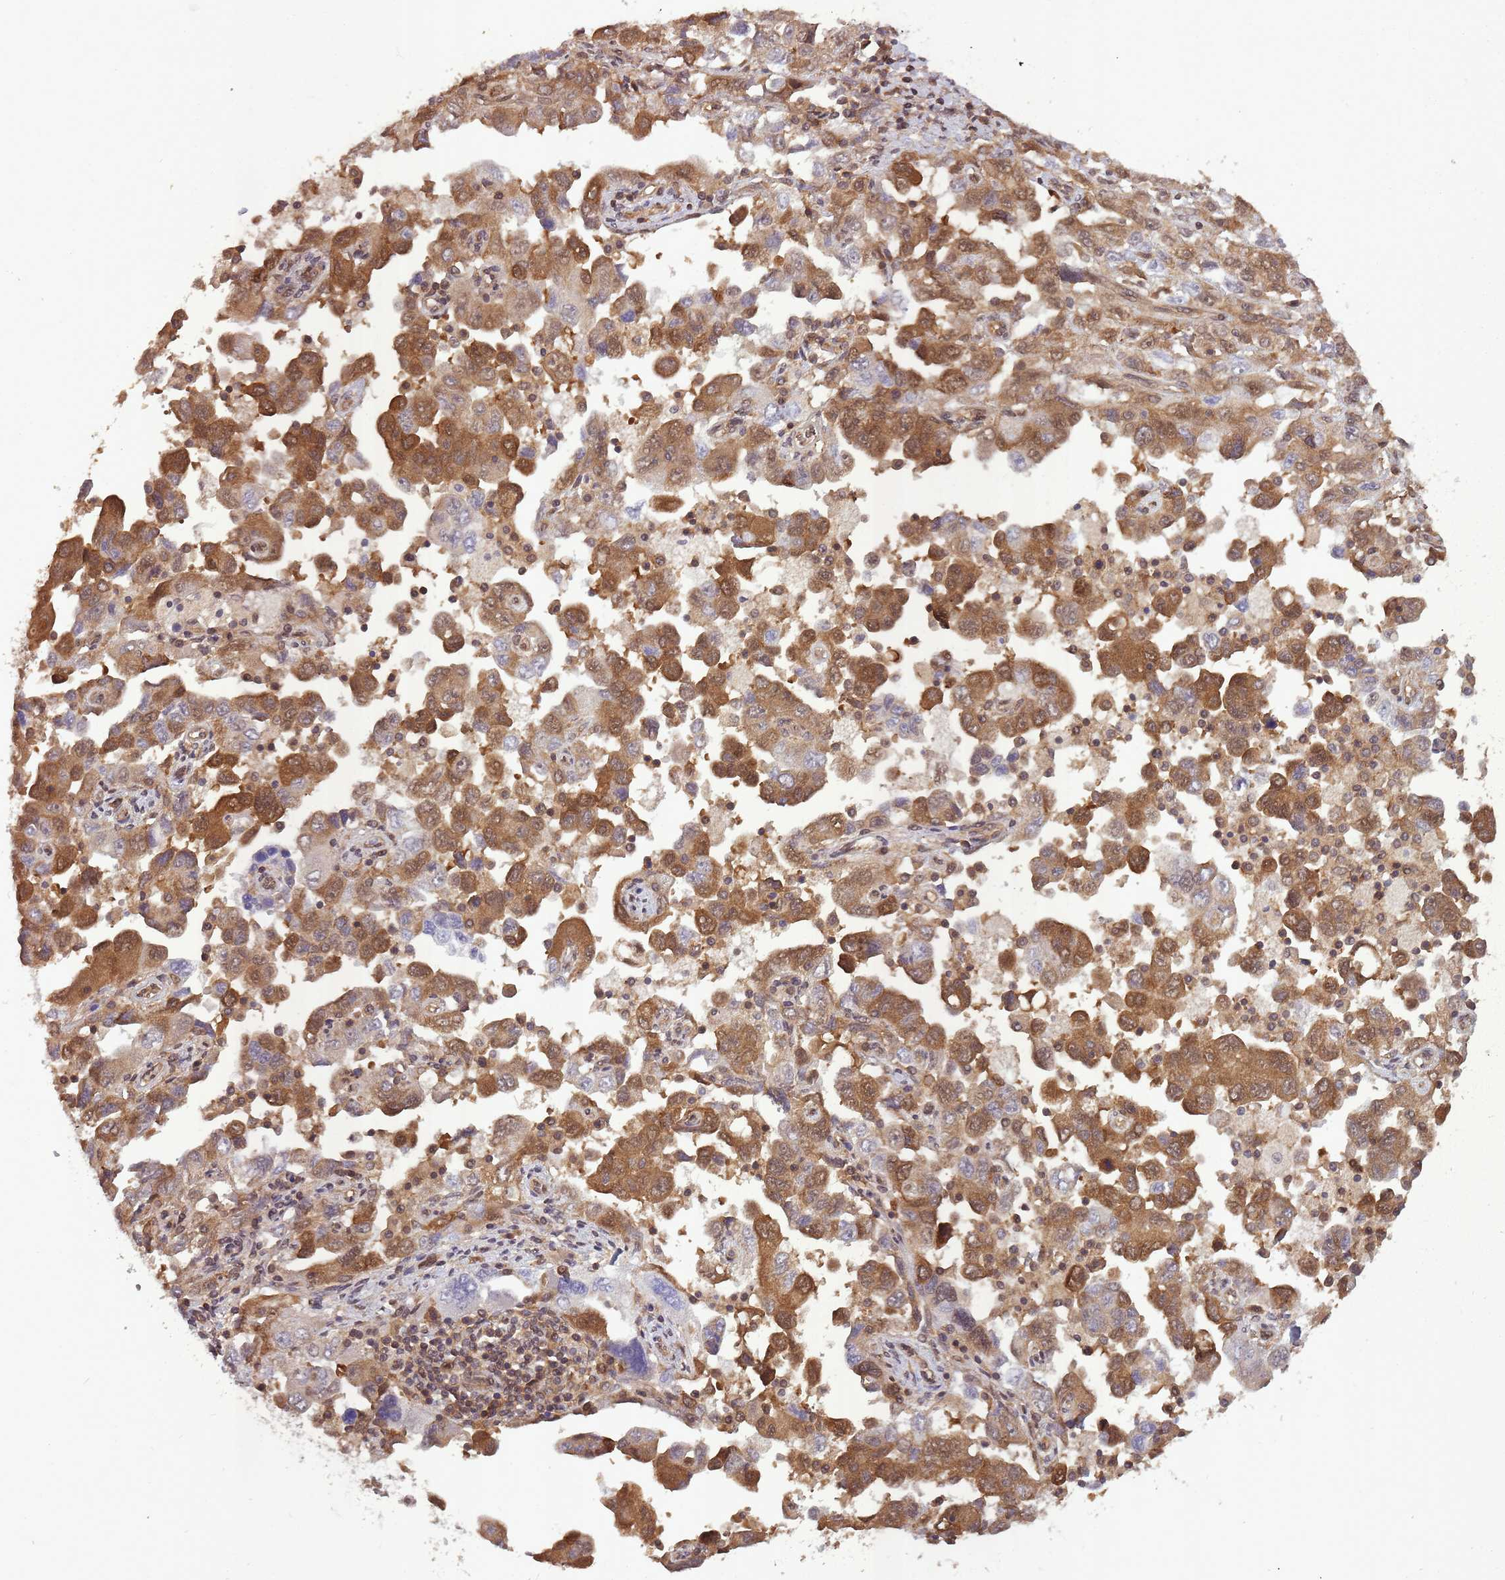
{"staining": {"intensity": "moderate", "quantity": ">75%", "location": "cytoplasmic/membranous,nuclear"}, "tissue": "ovarian cancer", "cell_type": "Tumor cells", "image_type": "cancer", "snomed": [{"axis": "morphology", "description": "Carcinoma, NOS"}, {"axis": "morphology", "description": "Cystadenocarcinoma, serous, NOS"}, {"axis": "topography", "description": "Ovary"}], "caption": "Human serous cystadenocarcinoma (ovarian) stained for a protein (brown) exhibits moderate cytoplasmic/membranous and nuclear positive expression in approximately >75% of tumor cells.", "gene": "PPP6R3", "patient": {"sex": "female", "age": 69}}